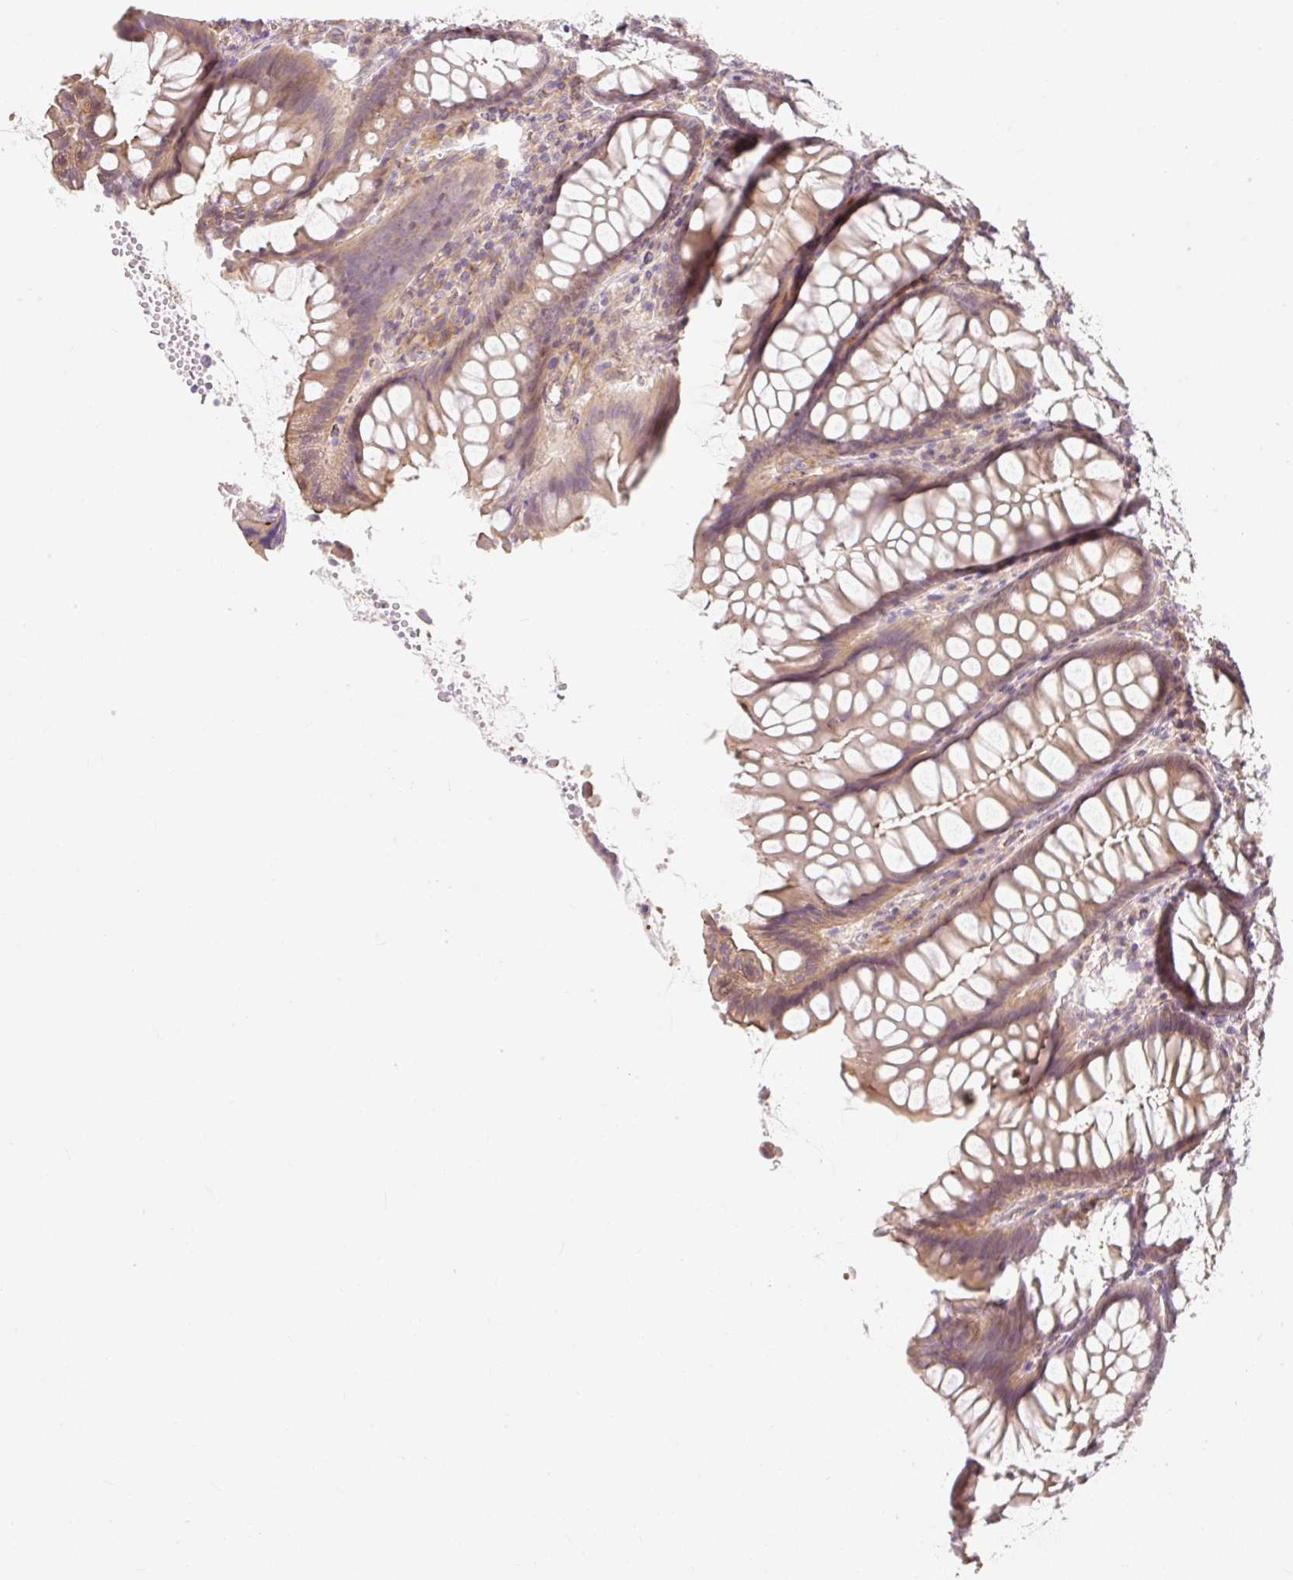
{"staining": {"intensity": "moderate", "quantity": ">75%", "location": "cytoplasmic/membranous"}, "tissue": "colon", "cell_type": "Endothelial cells", "image_type": "normal", "snomed": [{"axis": "morphology", "description": "Normal tissue, NOS"}, {"axis": "topography", "description": "Colon"}], "caption": "This micrograph reveals IHC staining of normal colon, with medium moderate cytoplasmic/membranous staining in approximately >75% of endothelial cells.", "gene": "EMC10", "patient": {"sex": "female", "age": 79}}